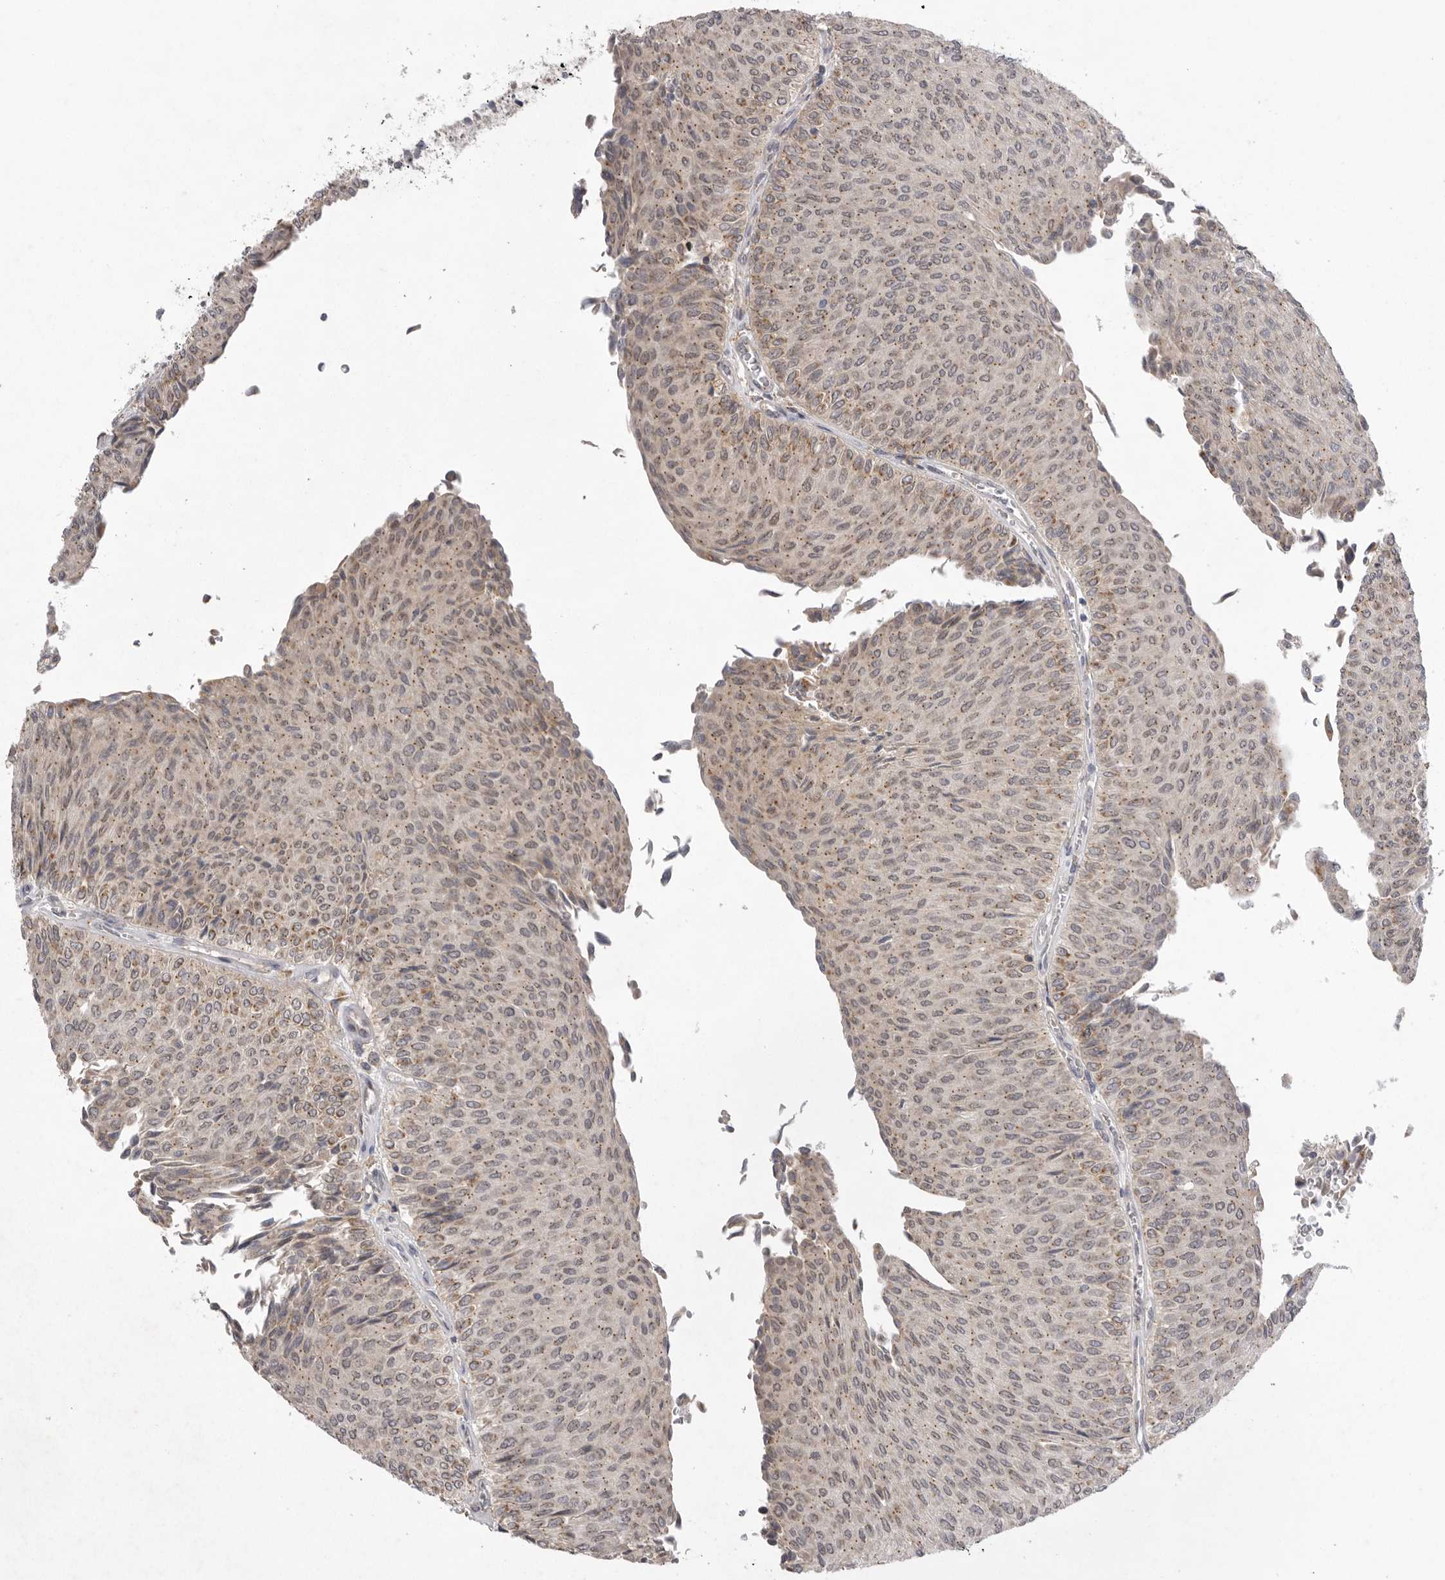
{"staining": {"intensity": "weak", "quantity": "25%-75%", "location": "cytoplasmic/membranous"}, "tissue": "urothelial cancer", "cell_type": "Tumor cells", "image_type": "cancer", "snomed": [{"axis": "morphology", "description": "Urothelial carcinoma, Low grade"}, {"axis": "topography", "description": "Urinary bladder"}], "caption": "IHC micrograph of human low-grade urothelial carcinoma stained for a protein (brown), which reveals low levels of weak cytoplasmic/membranous staining in approximately 25%-75% of tumor cells.", "gene": "TLR3", "patient": {"sex": "male", "age": 78}}